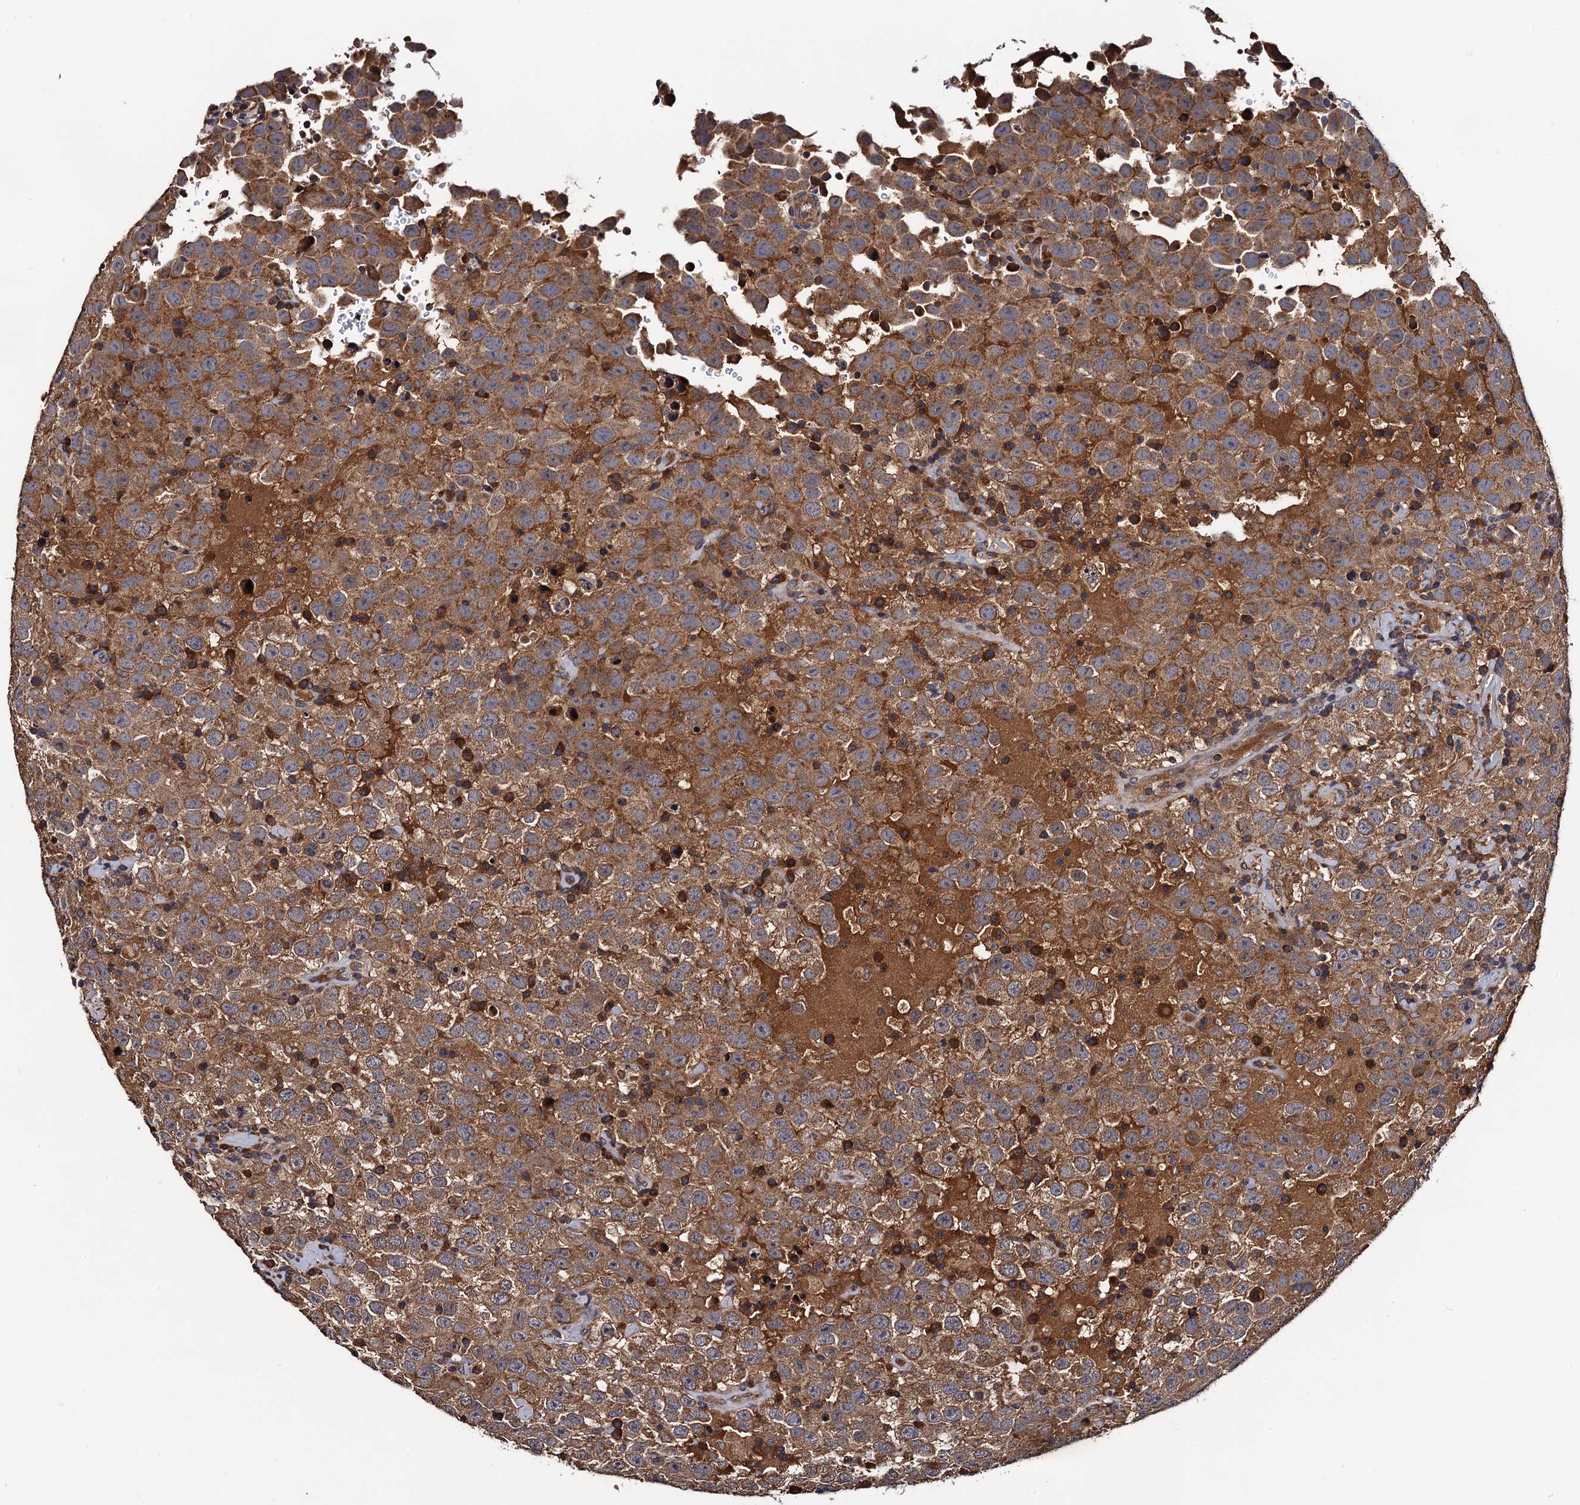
{"staining": {"intensity": "moderate", "quantity": ">75%", "location": "cytoplasmic/membranous"}, "tissue": "testis cancer", "cell_type": "Tumor cells", "image_type": "cancer", "snomed": [{"axis": "morphology", "description": "Seminoma, NOS"}, {"axis": "topography", "description": "Testis"}], "caption": "Protein staining by immunohistochemistry (IHC) shows moderate cytoplasmic/membranous positivity in about >75% of tumor cells in testis seminoma.", "gene": "RGS11", "patient": {"sex": "male", "age": 41}}